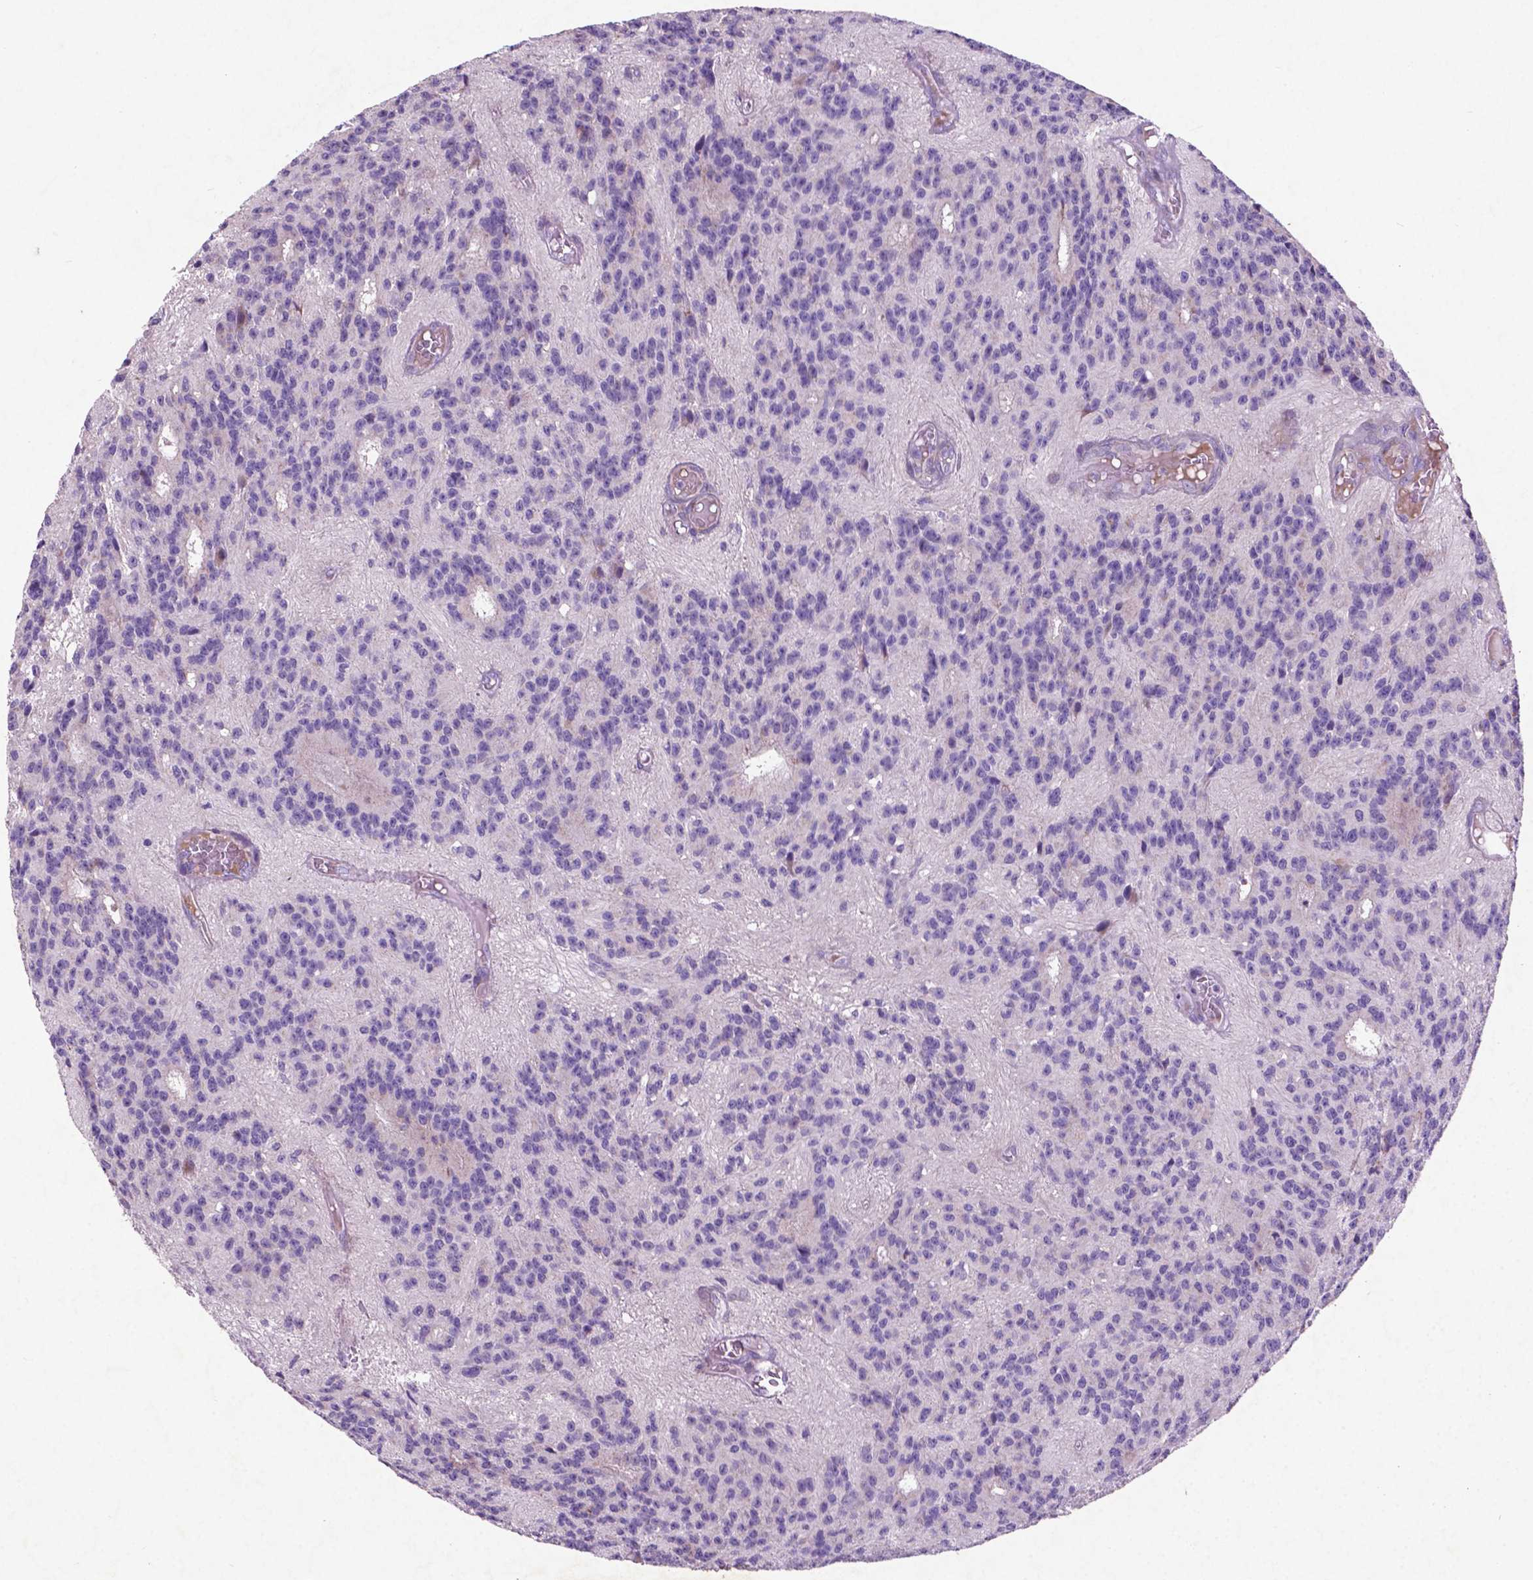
{"staining": {"intensity": "negative", "quantity": "none", "location": "none"}, "tissue": "glioma", "cell_type": "Tumor cells", "image_type": "cancer", "snomed": [{"axis": "morphology", "description": "Glioma, malignant, Low grade"}, {"axis": "topography", "description": "Brain"}], "caption": "Malignant glioma (low-grade) stained for a protein using immunohistochemistry displays no expression tumor cells.", "gene": "ATG4D", "patient": {"sex": "male", "age": 31}}